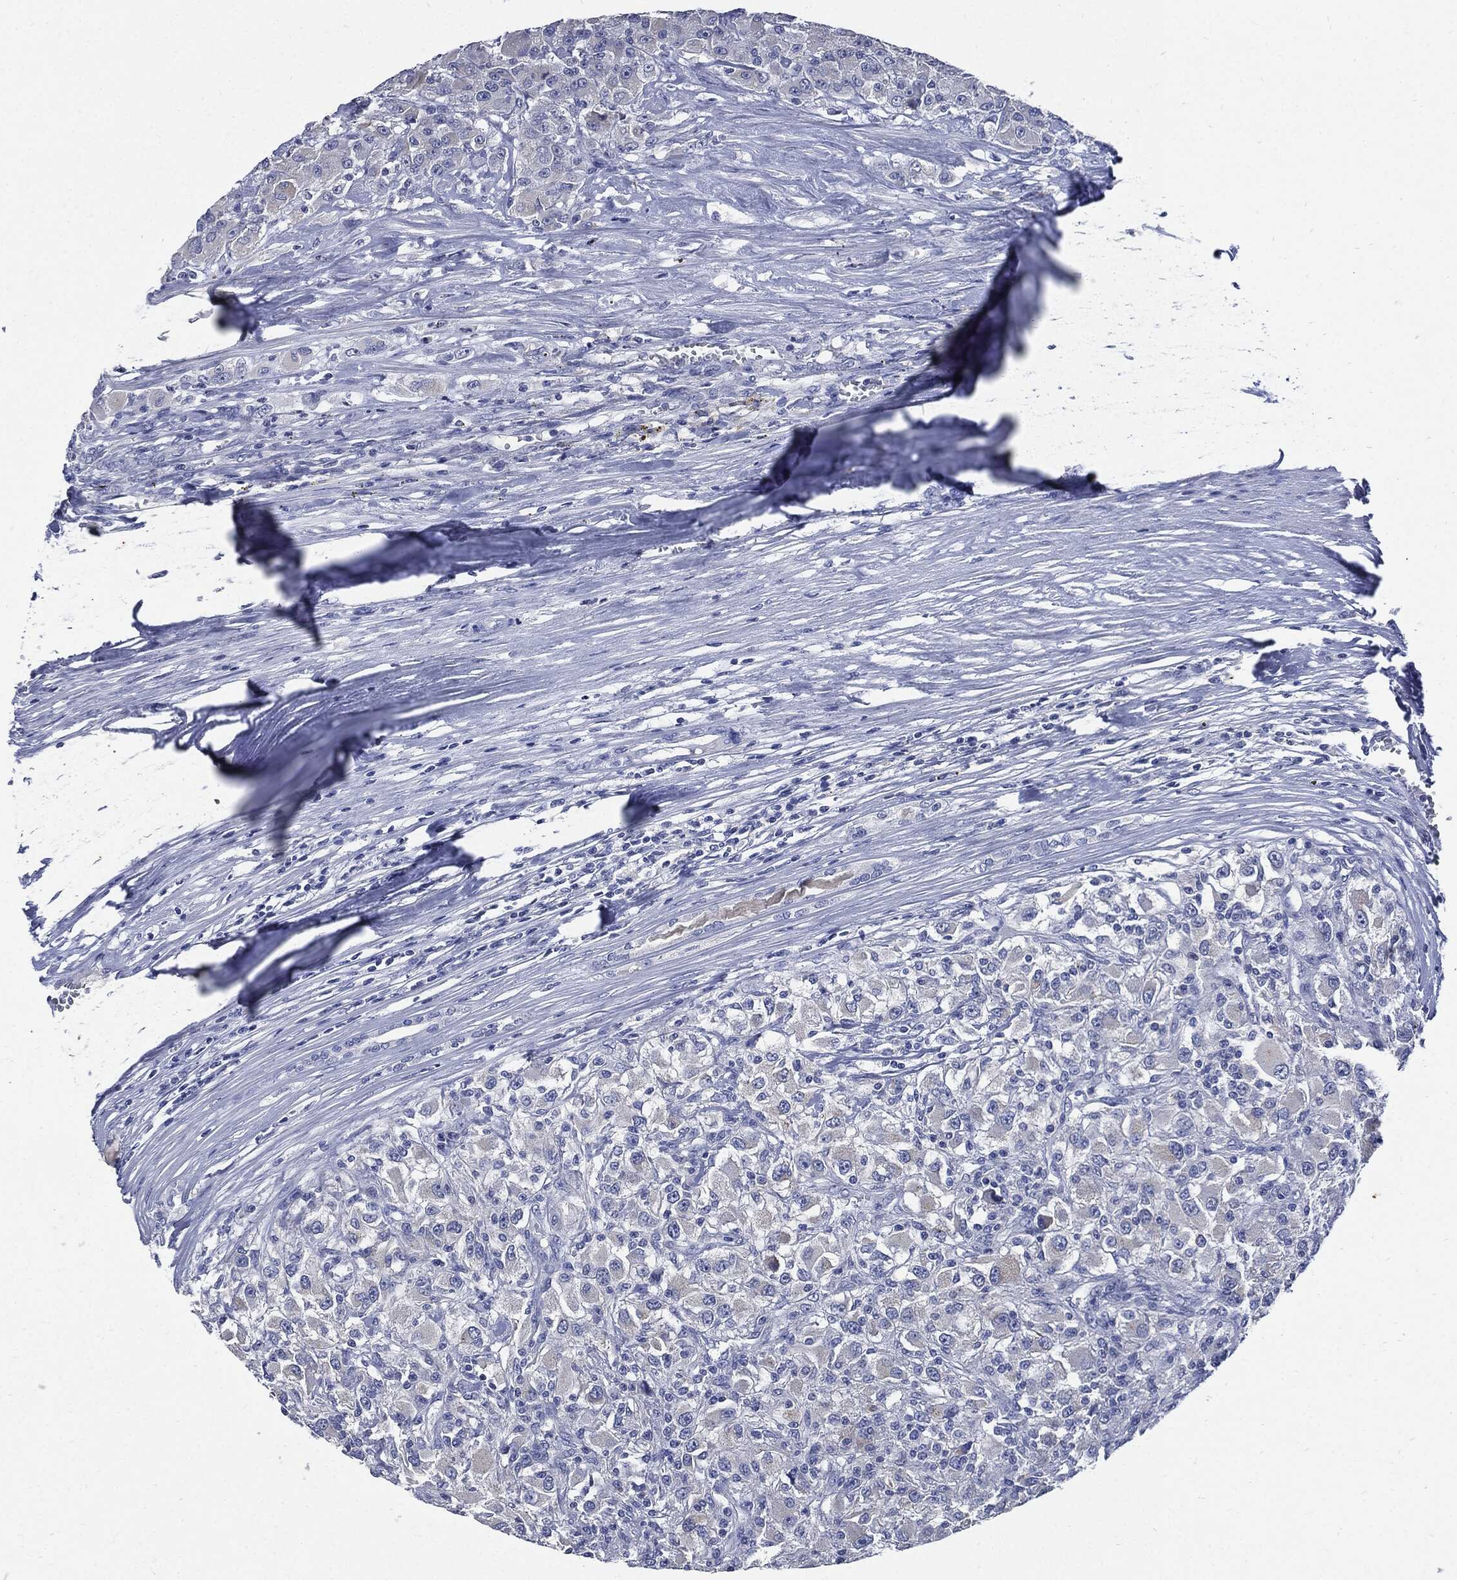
{"staining": {"intensity": "negative", "quantity": "none", "location": "none"}, "tissue": "renal cancer", "cell_type": "Tumor cells", "image_type": "cancer", "snomed": [{"axis": "morphology", "description": "Adenocarcinoma, NOS"}, {"axis": "topography", "description": "Kidney"}], "caption": "Tumor cells are negative for protein expression in human renal cancer (adenocarcinoma).", "gene": "CPE", "patient": {"sex": "female", "age": 67}}